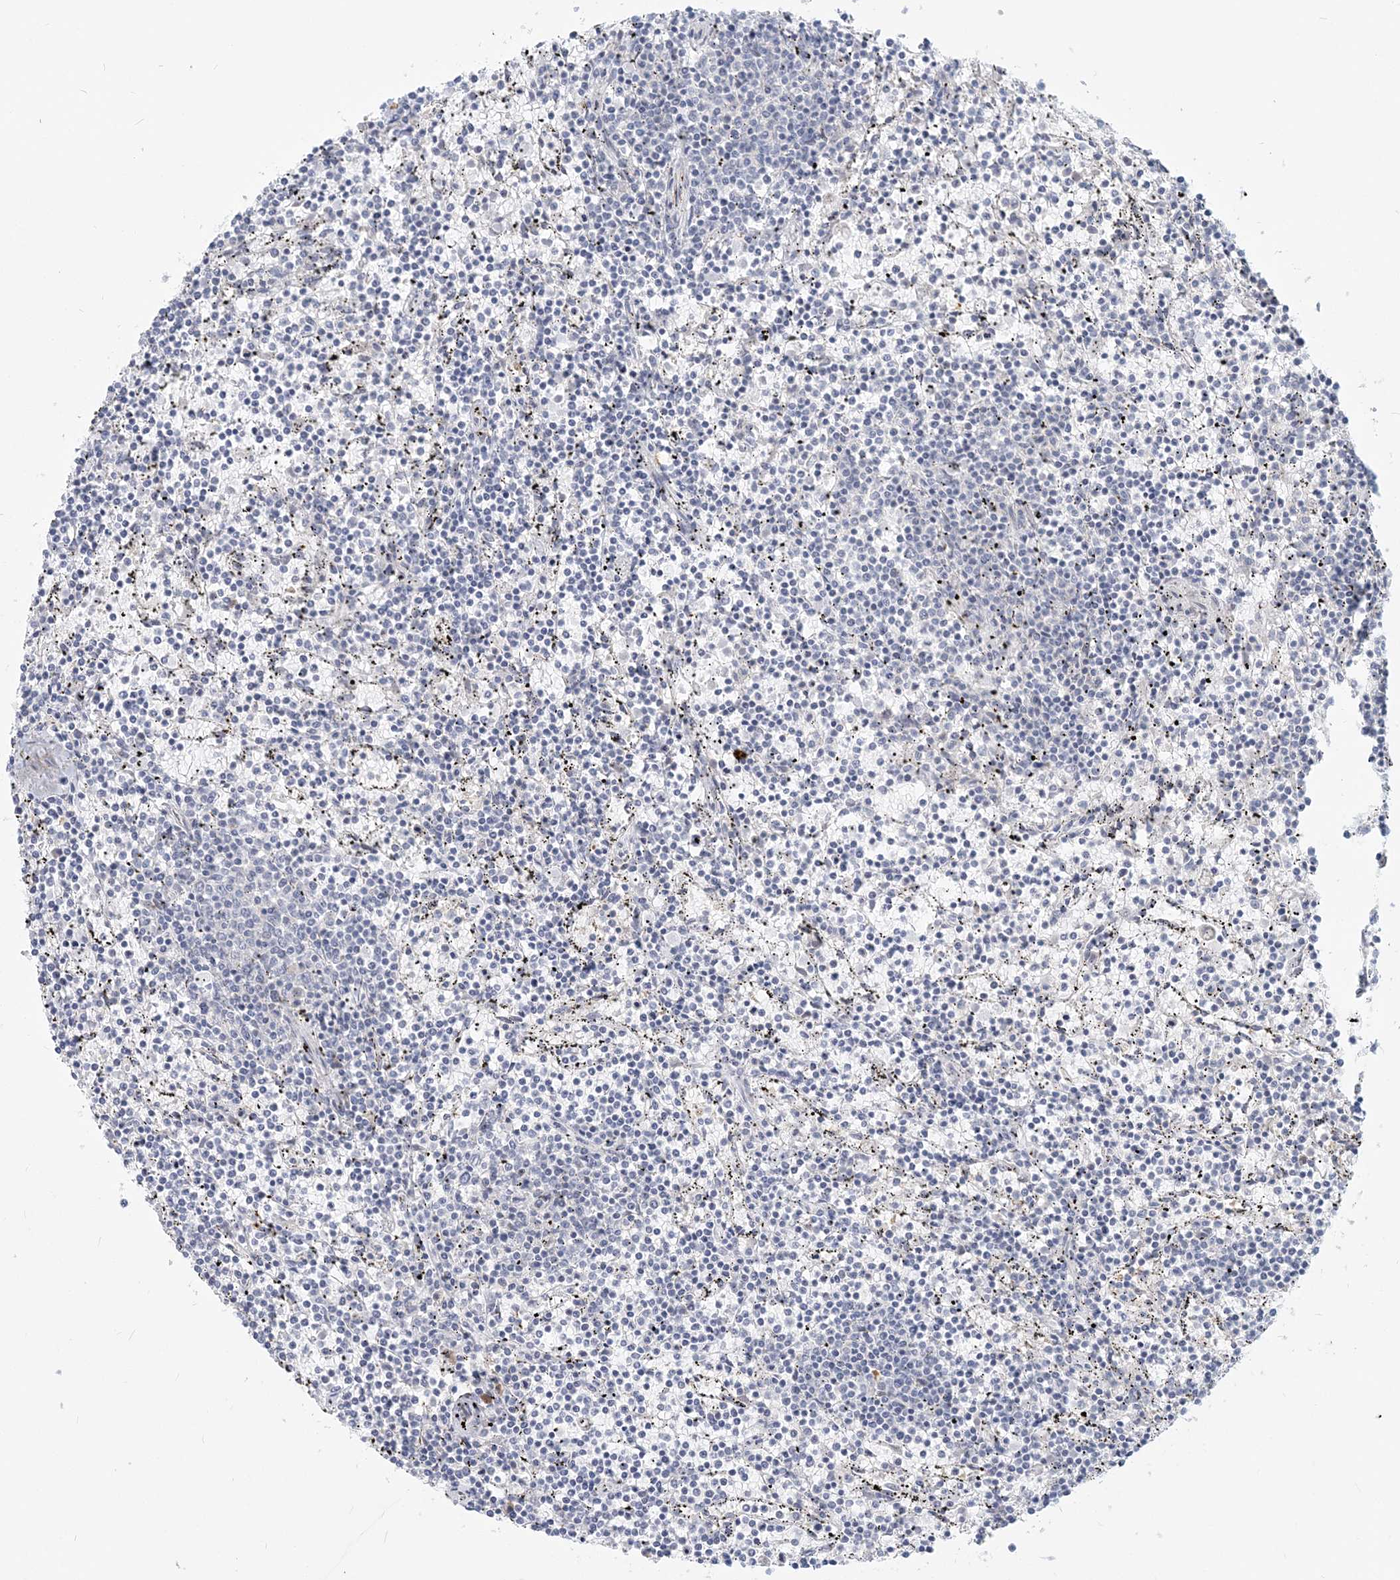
{"staining": {"intensity": "negative", "quantity": "none", "location": "none"}, "tissue": "lymphoma", "cell_type": "Tumor cells", "image_type": "cancer", "snomed": [{"axis": "morphology", "description": "Malignant lymphoma, non-Hodgkin's type, Low grade"}, {"axis": "topography", "description": "Spleen"}], "caption": "Immunohistochemistry (IHC) histopathology image of malignant lymphoma, non-Hodgkin's type (low-grade) stained for a protein (brown), which exhibits no expression in tumor cells.", "gene": "GMPPA", "patient": {"sex": "female", "age": 50}}